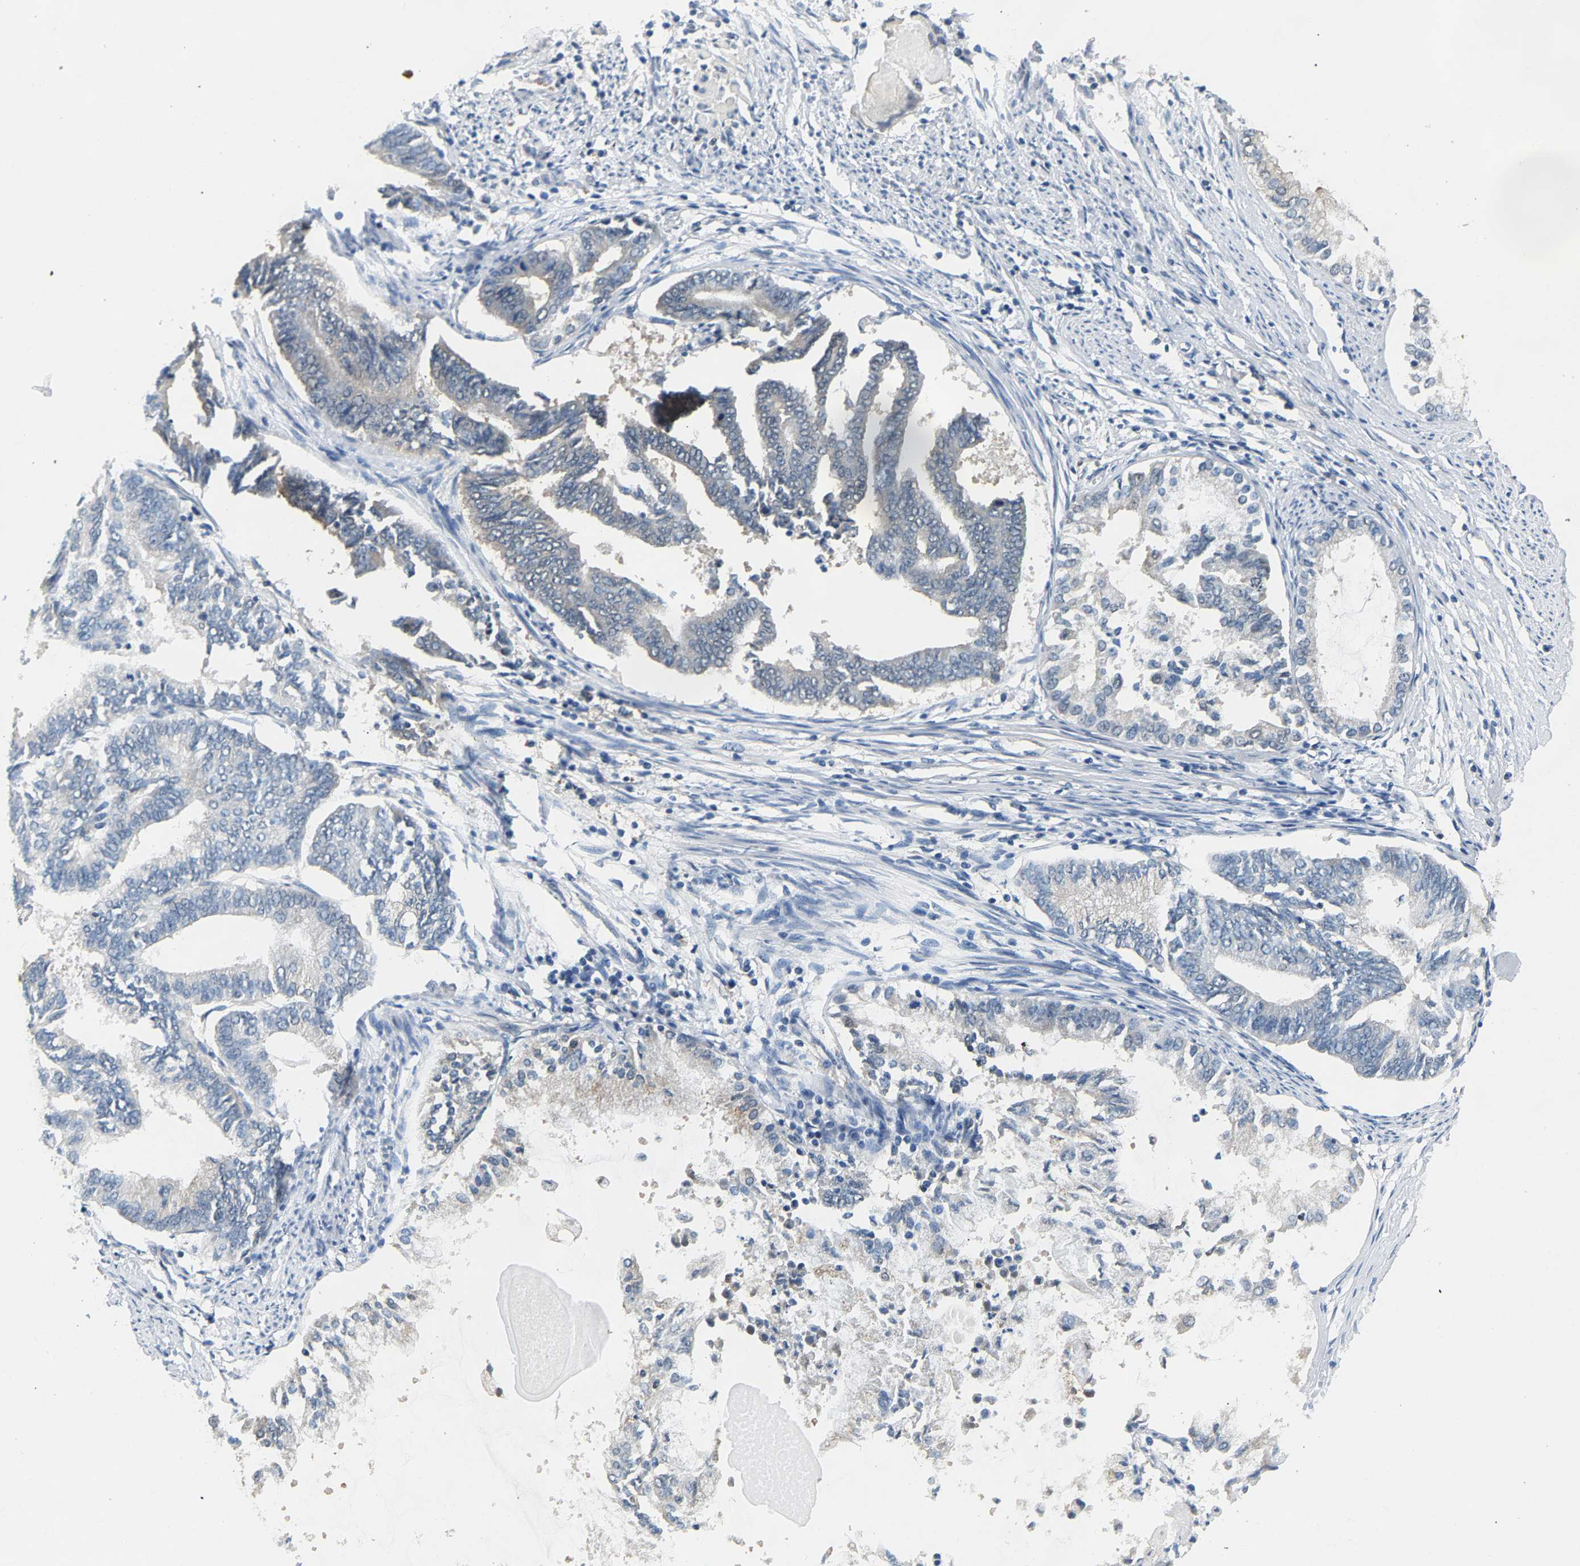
{"staining": {"intensity": "negative", "quantity": "none", "location": "none"}, "tissue": "endometrial cancer", "cell_type": "Tumor cells", "image_type": "cancer", "snomed": [{"axis": "morphology", "description": "Adenocarcinoma, NOS"}, {"axis": "topography", "description": "Endometrium"}], "caption": "There is no significant expression in tumor cells of adenocarcinoma (endometrial).", "gene": "ARHGEF12", "patient": {"sex": "female", "age": 86}}